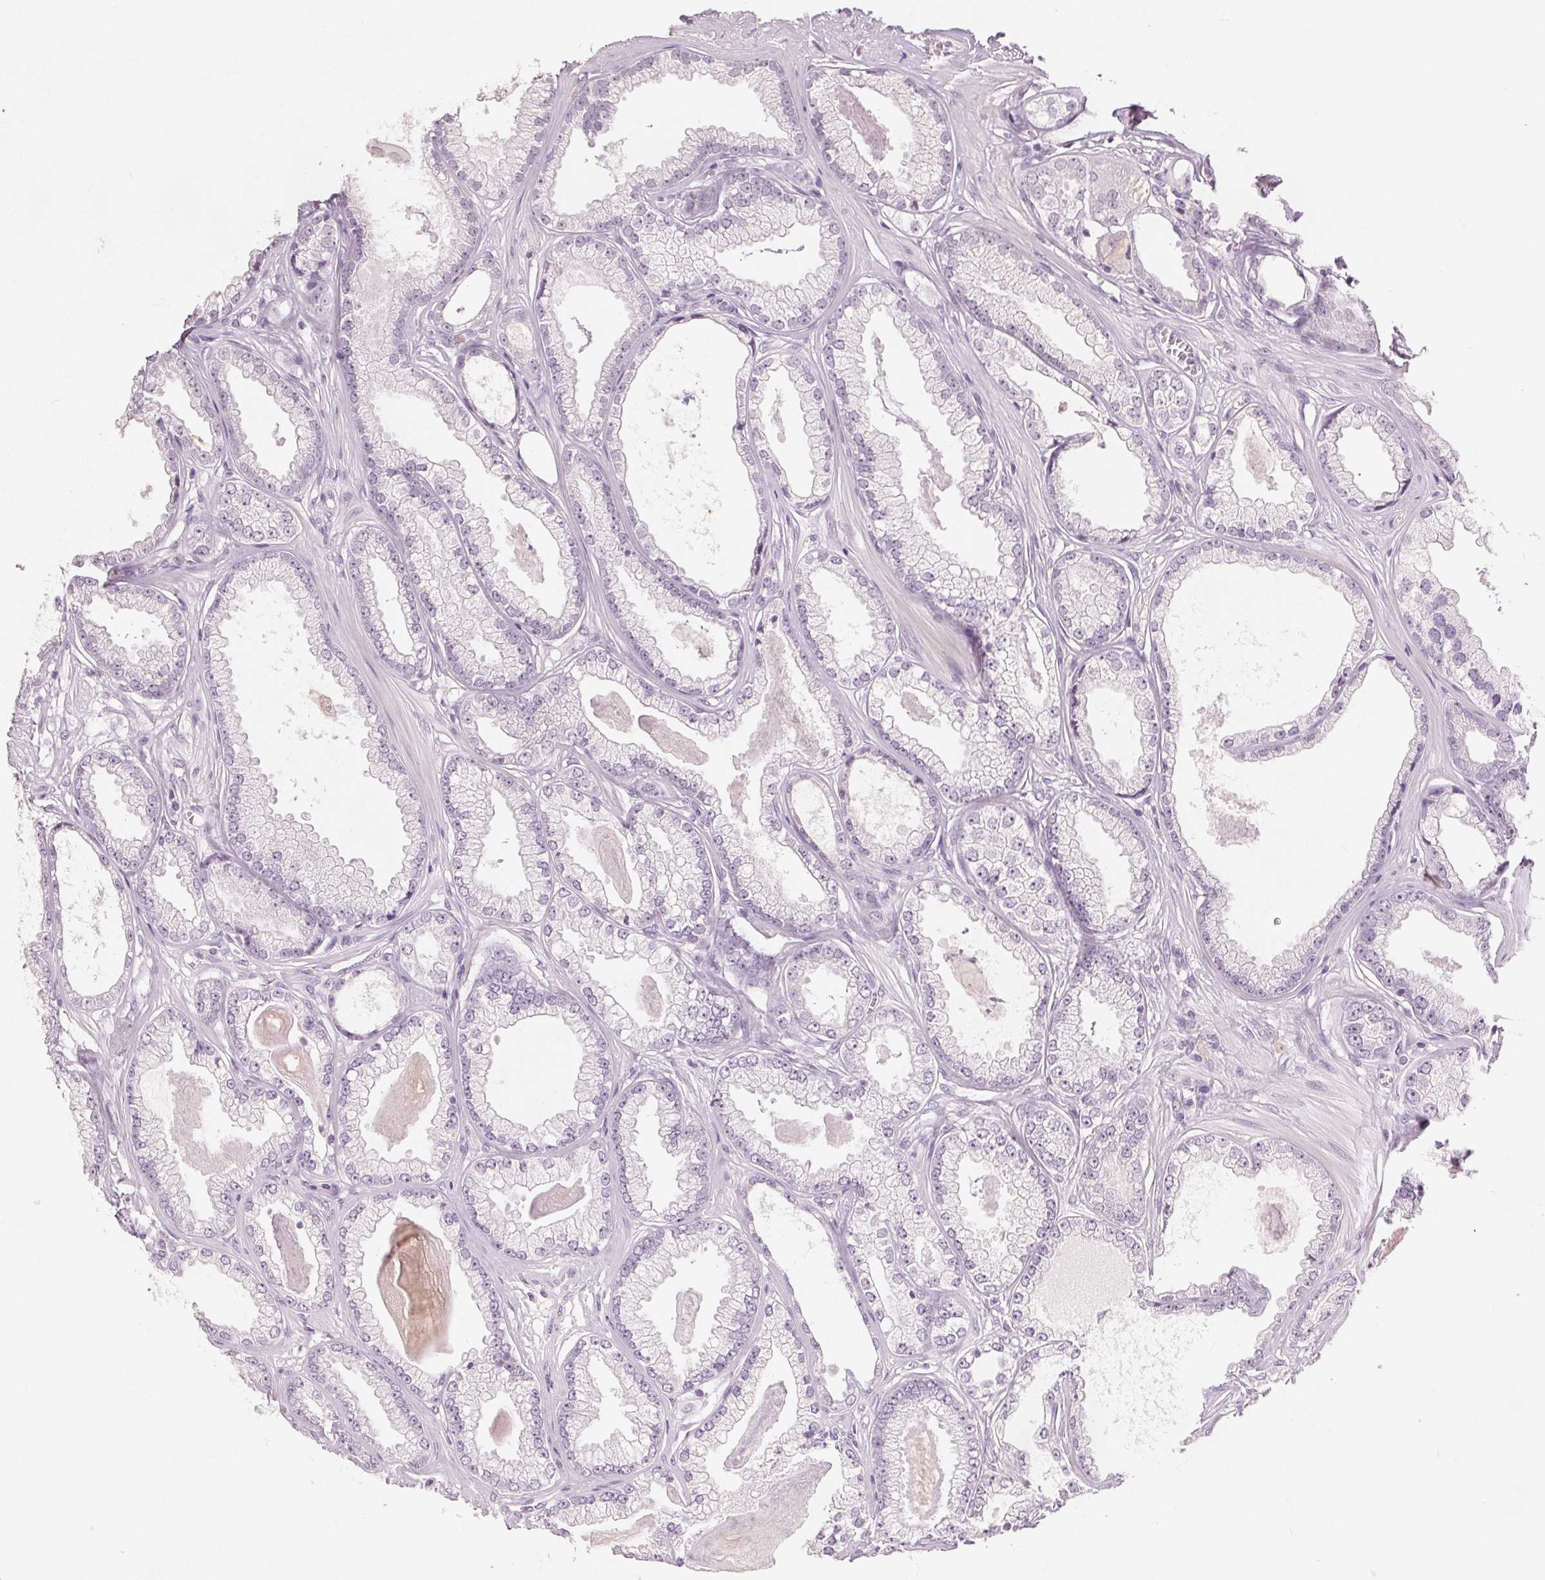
{"staining": {"intensity": "negative", "quantity": "none", "location": "none"}, "tissue": "prostate cancer", "cell_type": "Tumor cells", "image_type": "cancer", "snomed": [{"axis": "morphology", "description": "Adenocarcinoma, Low grade"}, {"axis": "topography", "description": "Prostate"}], "caption": "This is an immunohistochemistry histopathology image of prostate adenocarcinoma (low-grade). There is no positivity in tumor cells.", "gene": "CA12", "patient": {"sex": "male", "age": 64}}